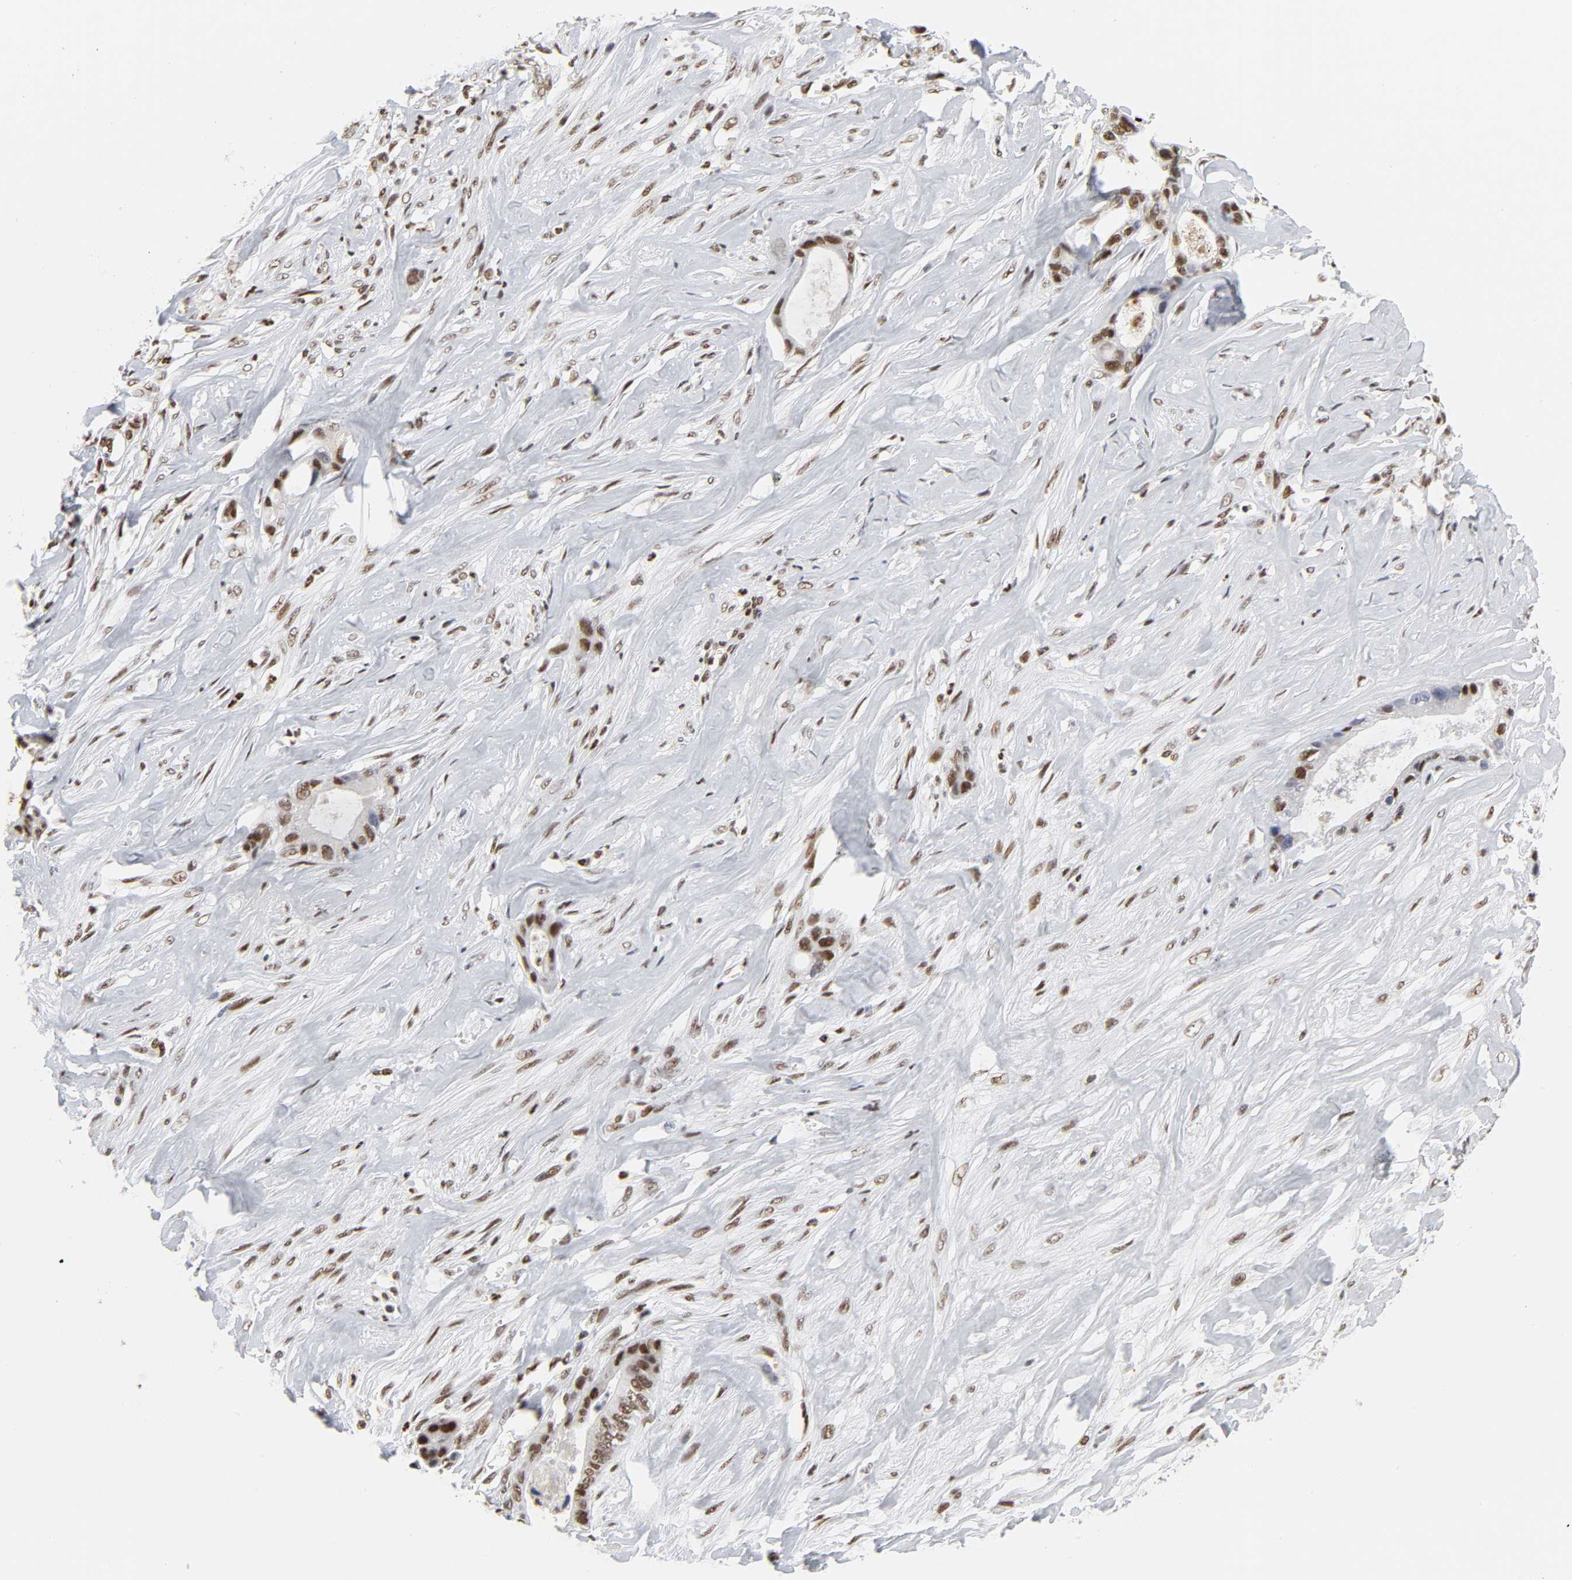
{"staining": {"intensity": "strong", "quantity": ">75%", "location": "nuclear"}, "tissue": "liver cancer", "cell_type": "Tumor cells", "image_type": "cancer", "snomed": [{"axis": "morphology", "description": "Cholangiocarcinoma"}, {"axis": "topography", "description": "Liver"}], "caption": "This image demonstrates liver cholangiocarcinoma stained with immunohistochemistry (IHC) to label a protein in brown. The nuclear of tumor cells show strong positivity for the protein. Nuclei are counter-stained blue.", "gene": "CREBBP", "patient": {"sex": "female", "age": 55}}